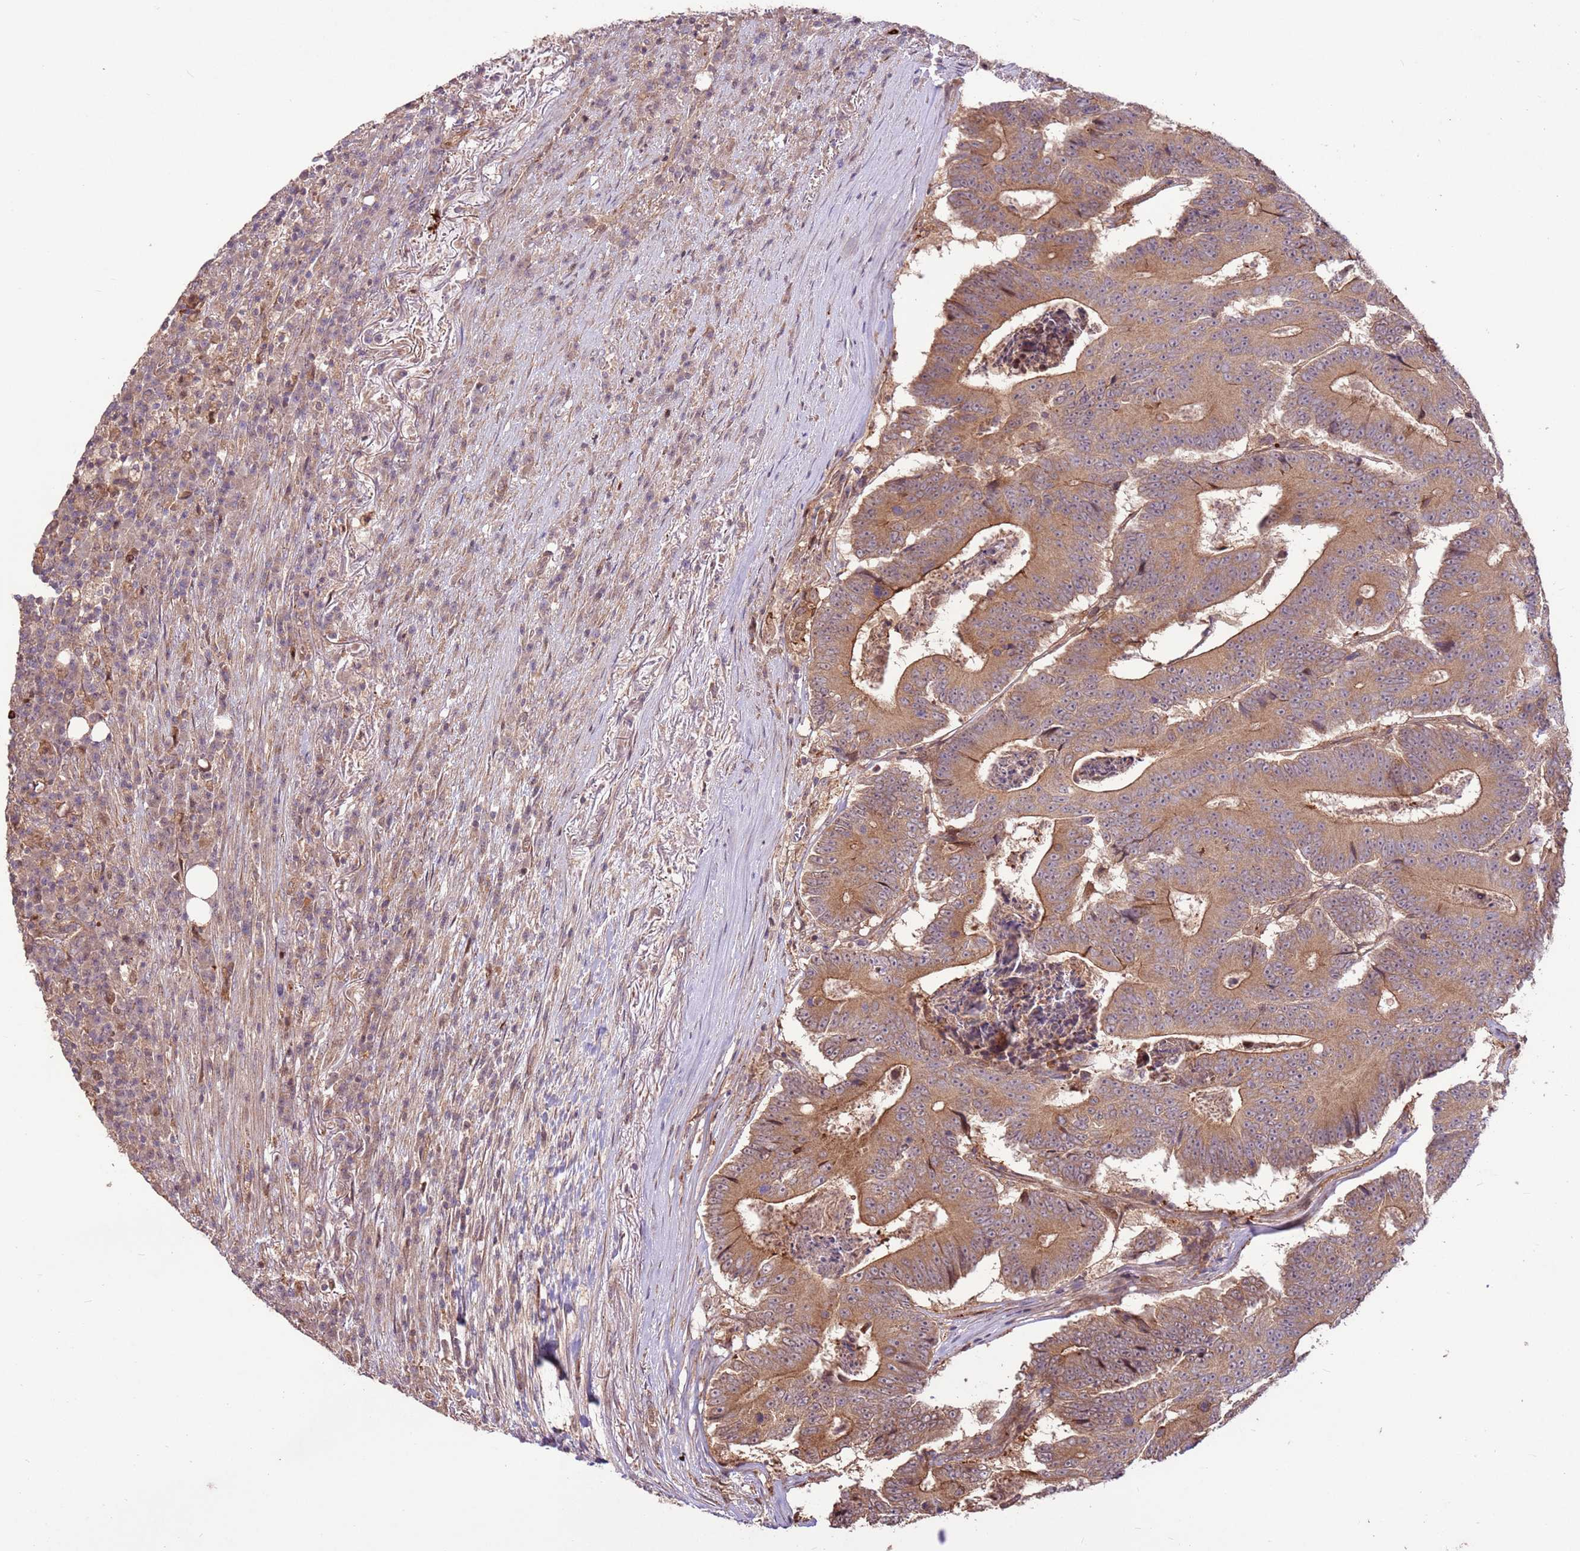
{"staining": {"intensity": "moderate", "quantity": ">75%", "location": "cytoplasmic/membranous"}, "tissue": "colorectal cancer", "cell_type": "Tumor cells", "image_type": "cancer", "snomed": [{"axis": "morphology", "description": "Adenocarcinoma, NOS"}, {"axis": "topography", "description": "Colon"}], "caption": "Colorectal adenocarcinoma stained with a brown dye reveals moderate cytoplasmic/membranous positive positivity in about >75% of tumor cells.", "gene": "CCDC112", "patient": {"sex": "male", "age": 83}}